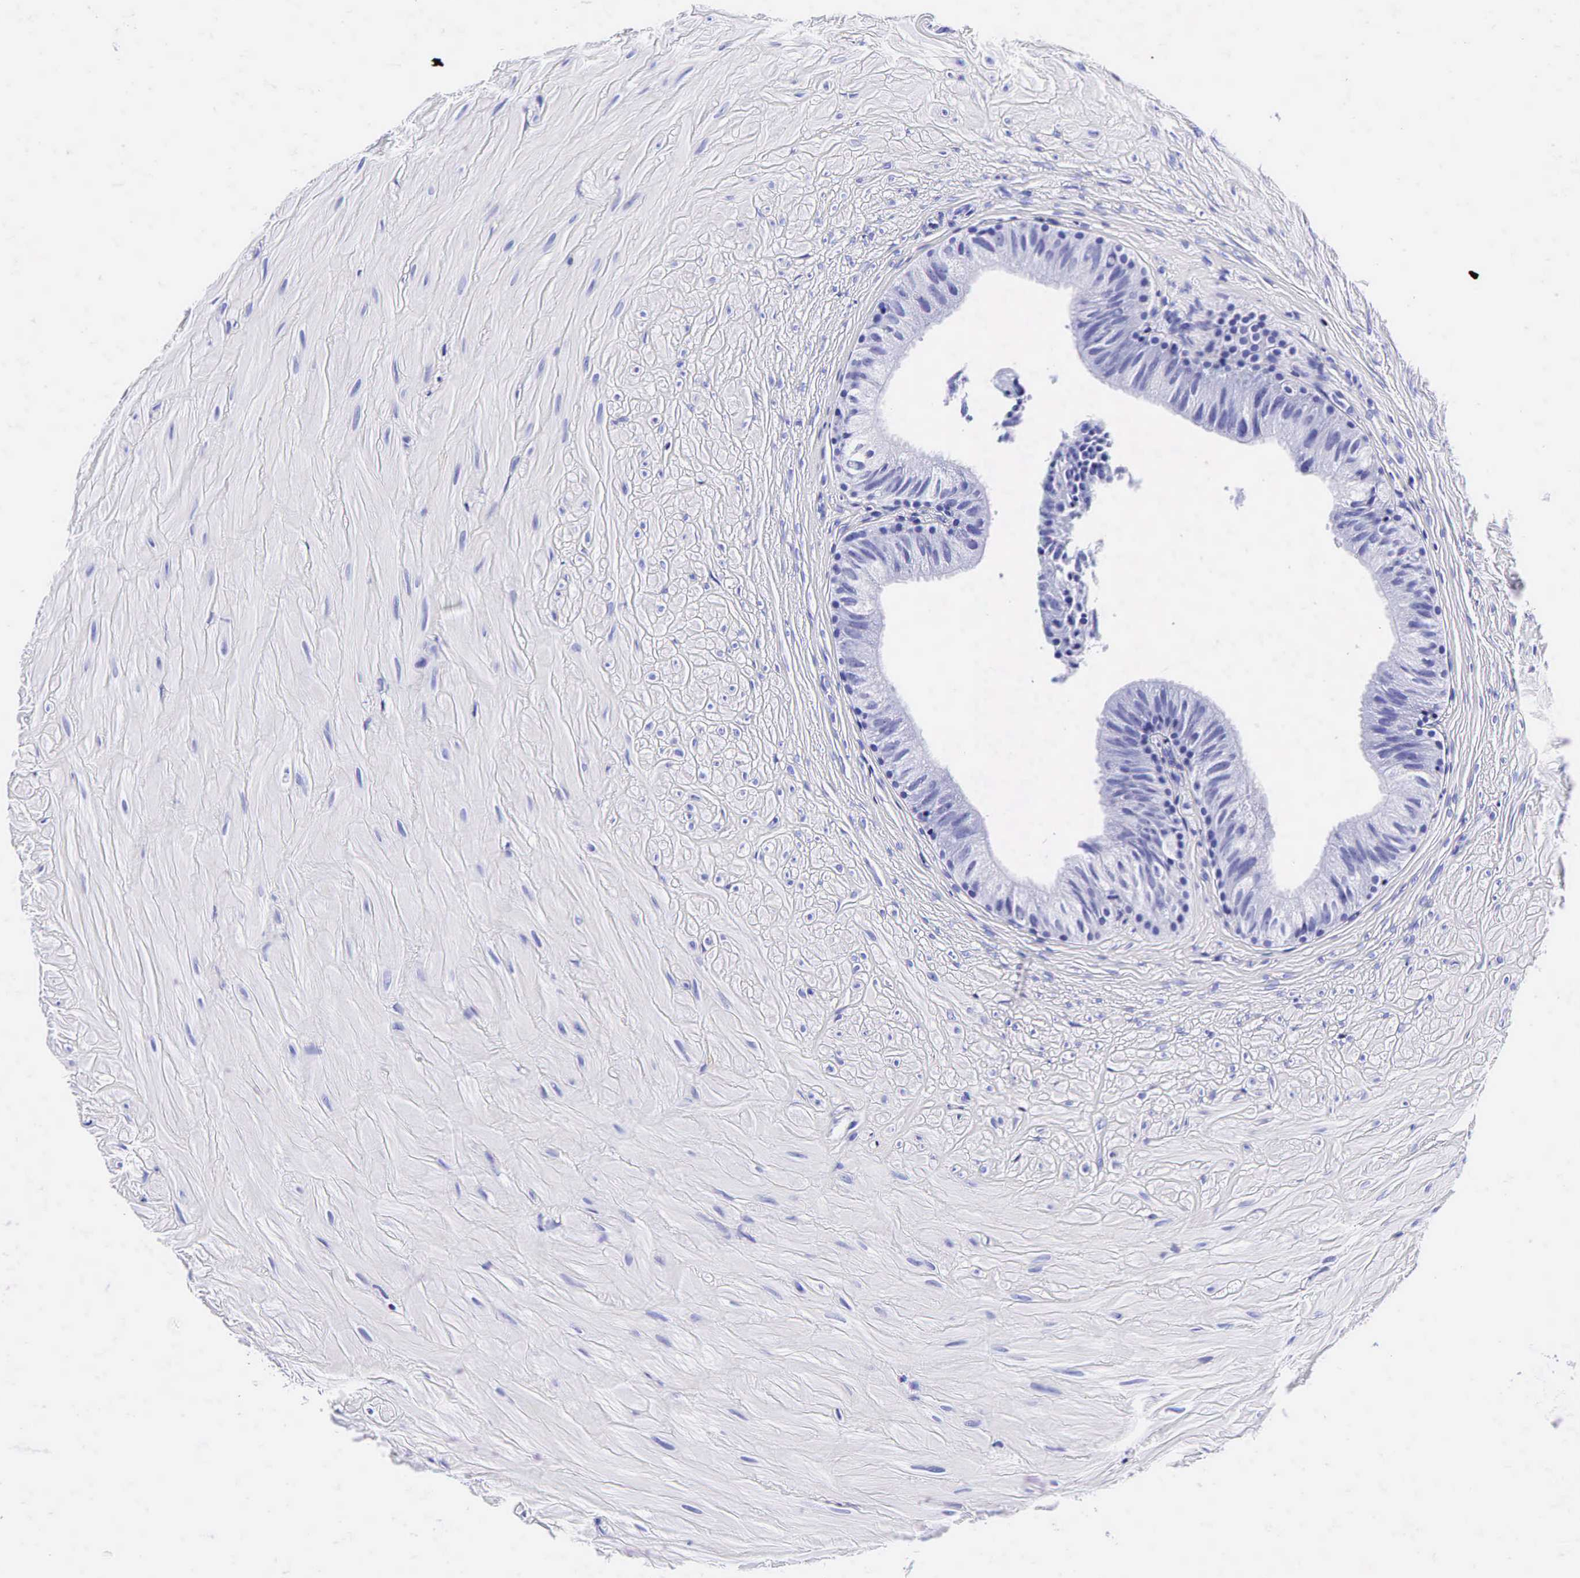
{"staining": {"intensity": "negative", "quantity": "none", "location": "none"}, "tissue": "epididymis", "cell_type": "Glandular cells", "image_type": "normal", "snomed": [{"axis": "morphology", "description": "Normal tissue, NOS"}, {"axis": "topography", "description": "Epididymis"}], "caption": "Protein analysis of unremarkable epididymis shows no significant expression in glandular cells.", "gene": "GCG", "patient": {"sex": "male", "age": 37}}